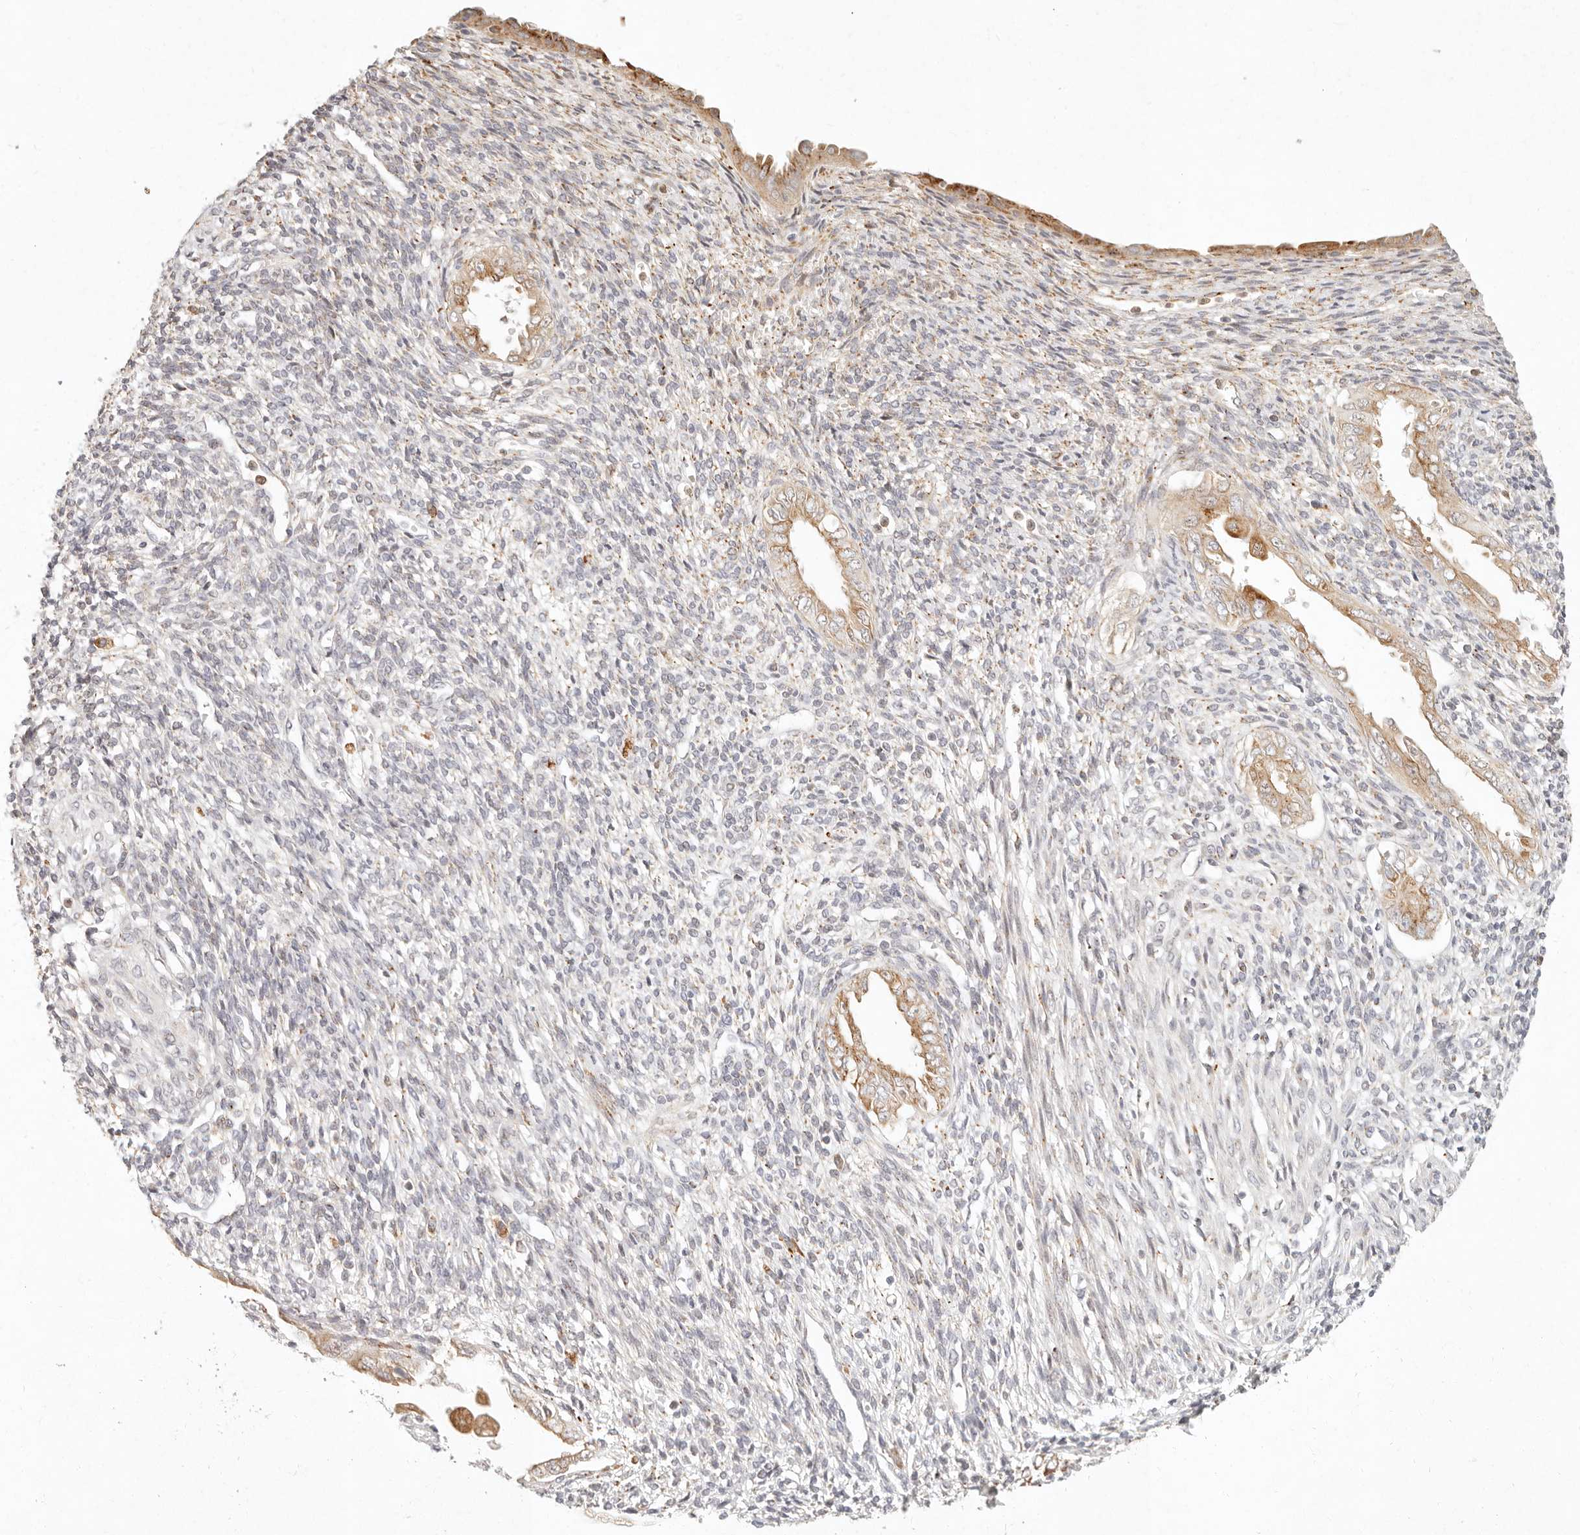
{"staining": {"intensity": "moderate", "quantity": "<25%", "location": "cytoplasmic/membranous"}, "tissue": "endometrium", "cell_type": "Cells in endometrial stroma", "image_type": "normal", "snomed": [{"axis": "morphology", "description": "Normal tissue, NOS"}, {"axis": "topography", "description": "Endometrium"}], "caption": "A photomicrograph of human endometrium stained for a protein displays moderate cytoplasmic/membranous brown staining in cells in endometrial stroma.", "gene": "C1orf127", "patient": {"sex": "female", "age": 66}}